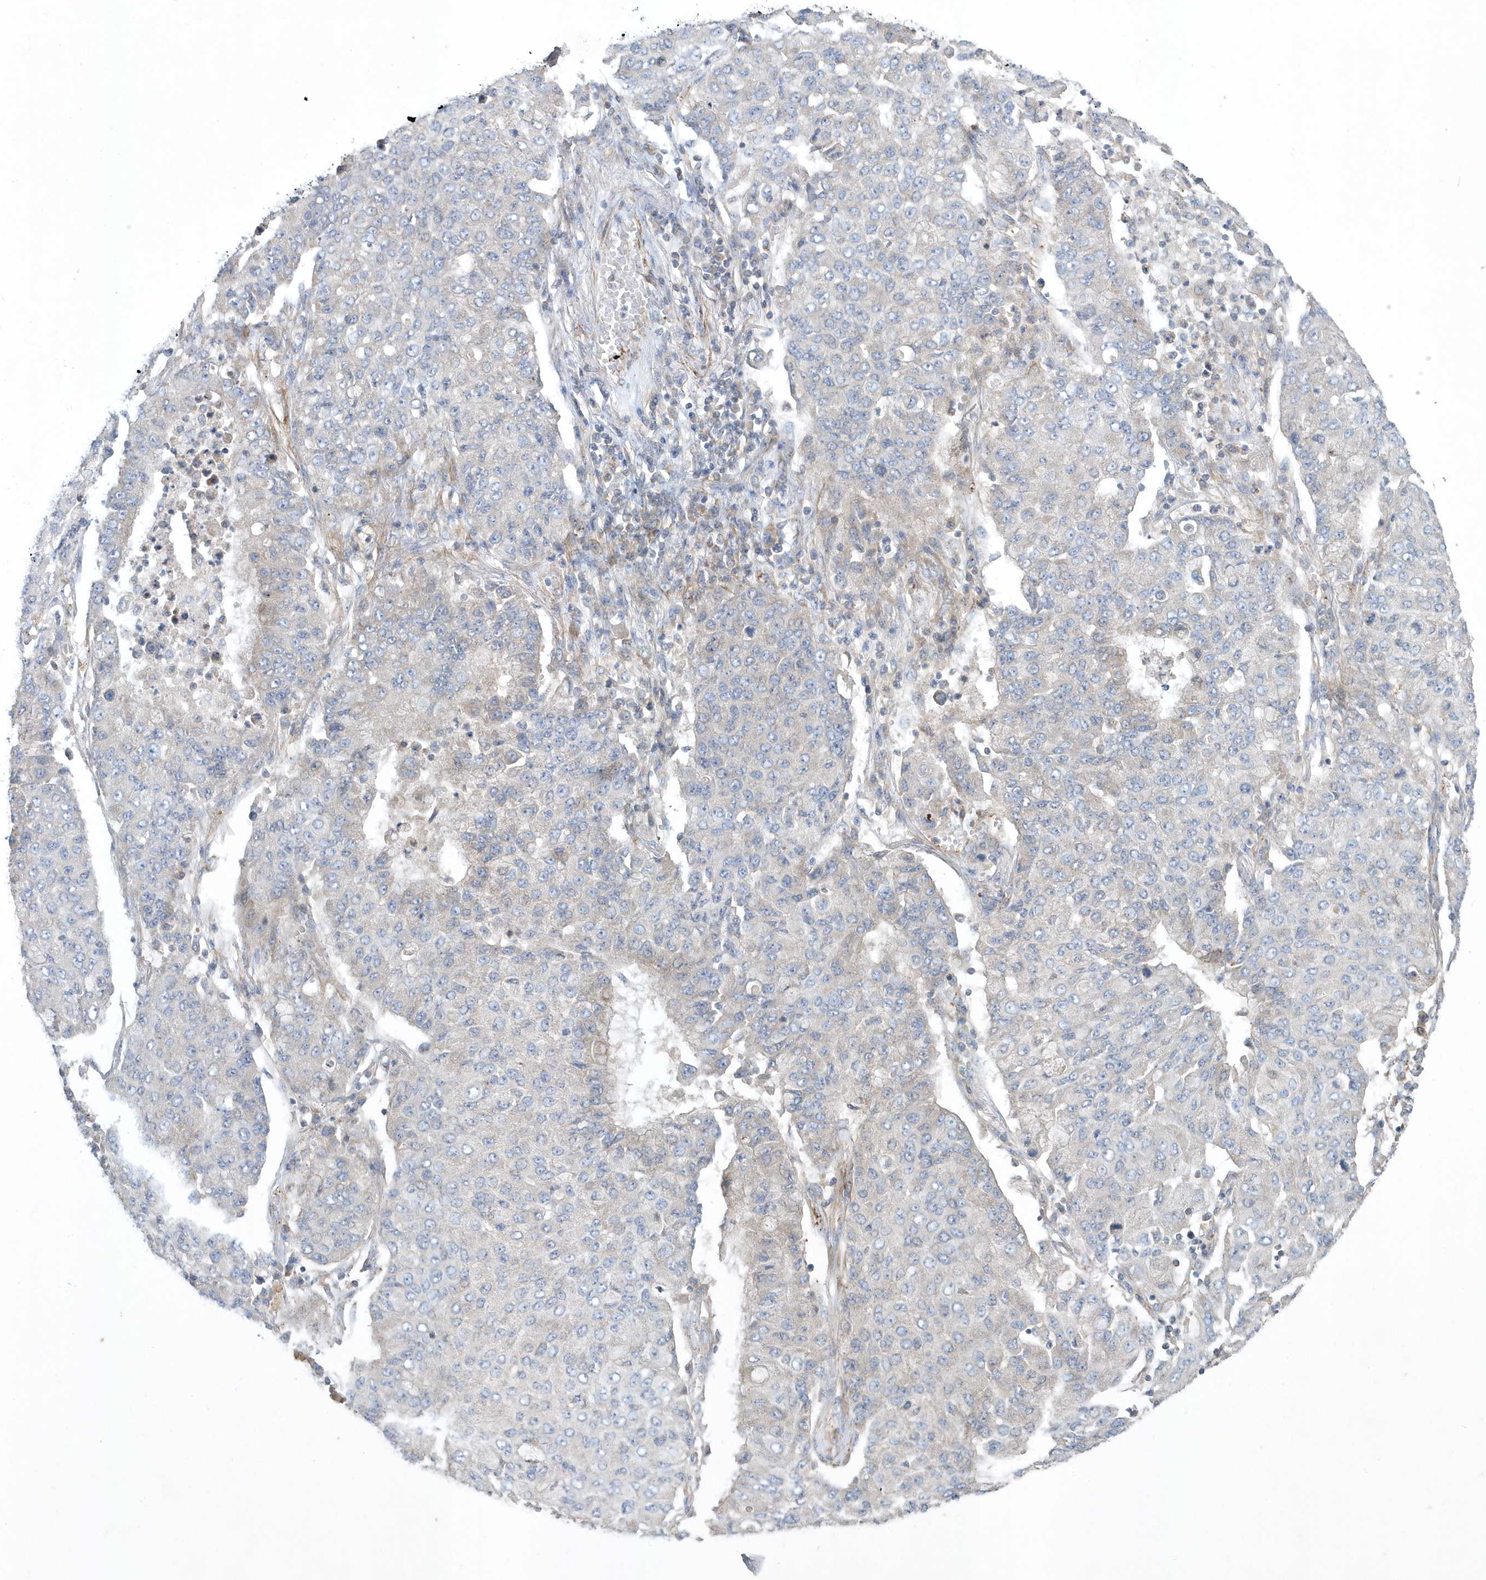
{"staining": {"intensity": "negative", "quantity": "none", "location": "none"}, "tissue": "lung cancer", "cell_type": "Tumor cells", "image_type": "cancer", "snomed": [{"axis": "morphology", "description": "Squamous cell carcinoma, NOS"}, {"axis": "topography", "description": "Lung"}], "caption": "IHC micrograph of neoplastic tissue: human lung squamous cell carcinoma stained with DAB demonstrates no significant protein expression in tumor cells.", "gene": "LEXM", "patient": {"sex": "male", "age": 74}}